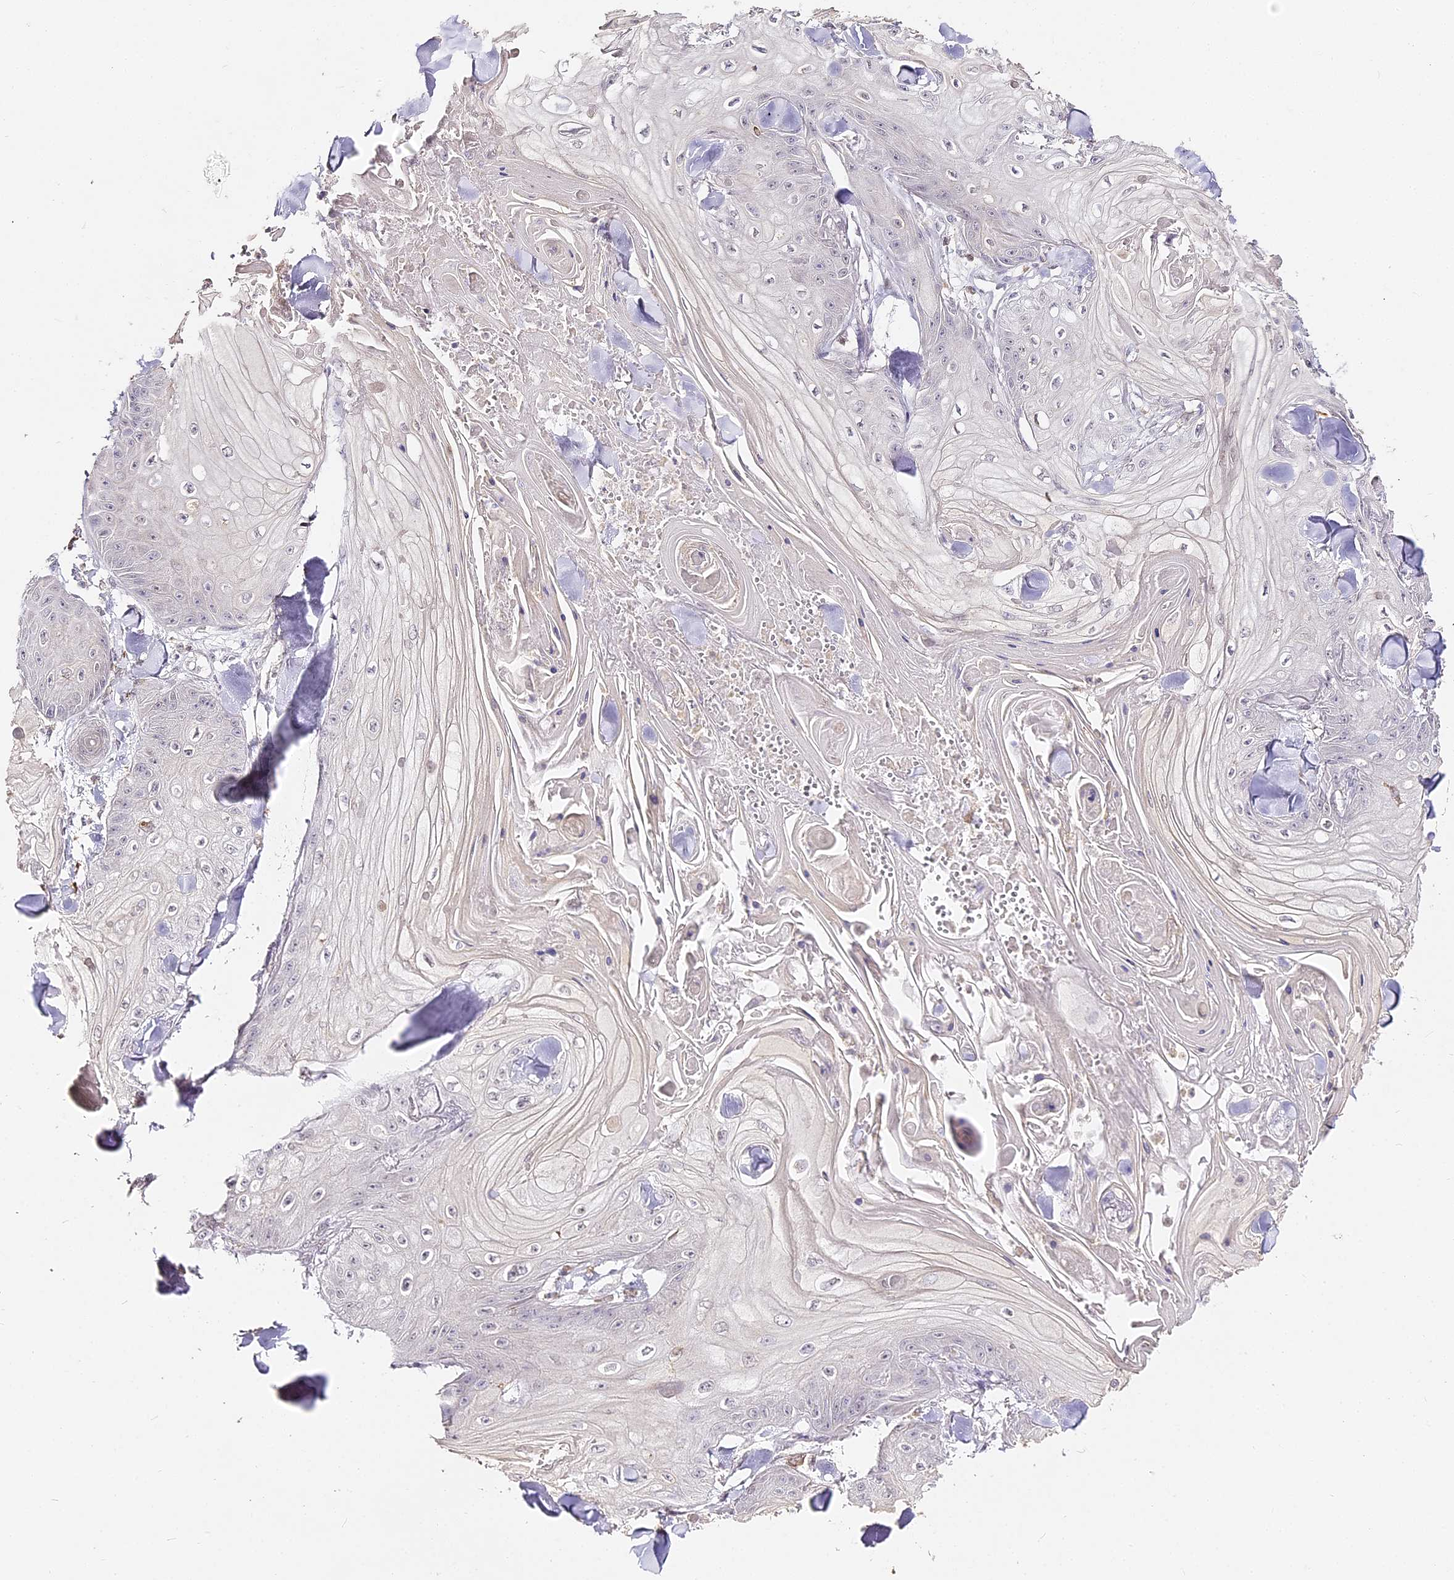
{"staining": {"intensity": "negative", "quantity": "none", "location": "none"}, "tissue": "skin cancer", "cell_type": "Tumor cells", "image_type": "cancer", "snomed": [{"axis": "morphology", "description": "Squamous cell carcinoma, NOS"}, {"axis": "topography", "description": "Skin"}], "caption": "A high-resolution micrograph shows immunohistochemistry staining of skin squamous cell carcinoma, which shows no significant expression in tumor cells.", "gene": "DOCK2", "patient": {"sex": "male", "age": 74}}